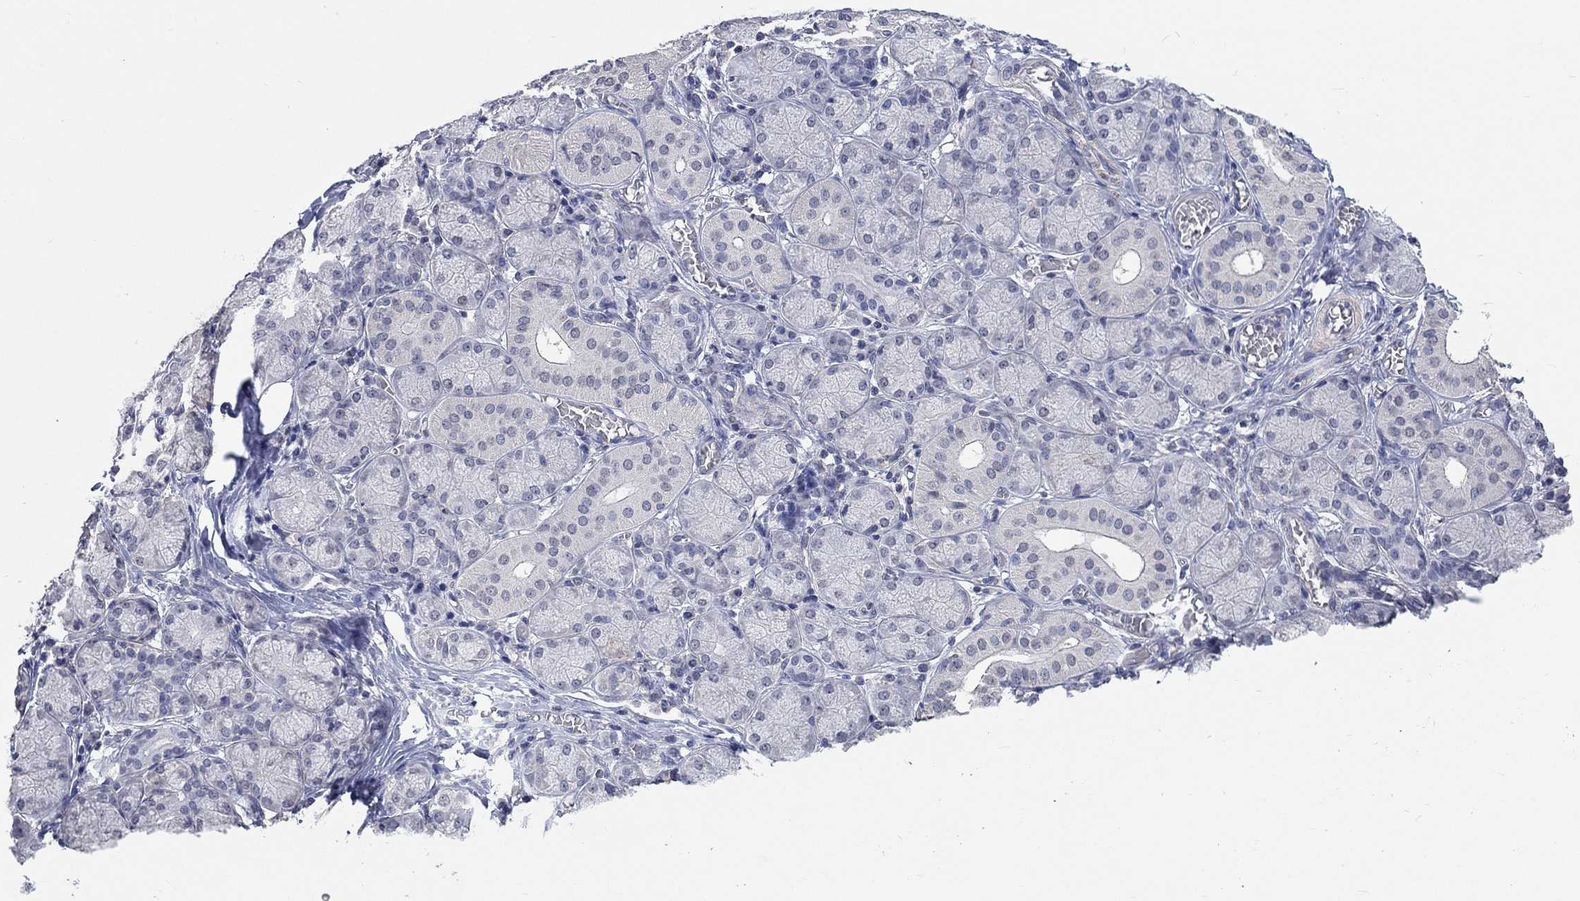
{"staining": {"intensity": "negative", "quantity": "none", "location": "none"}, "tissue": "salivary gland", "cell_type": "Glandular cells", "image_type": "normal", "snomed": [{"axis": "morphology", "description": "Normal tissue, NOS"}, {"axis": "topography", "description": "Salivary gland"}, {"axis": "topography", "description": "Peripheral nerve tissue"}], "caption": "IHC micrograph of normal salivary gland: salivary gland stained with DAB (3,3'-diaminobenzidine) exhibits no significant protein staining in glandular cells.", "gene": "ZBTB18", "patient": {"sex": "female", "age": 24}}